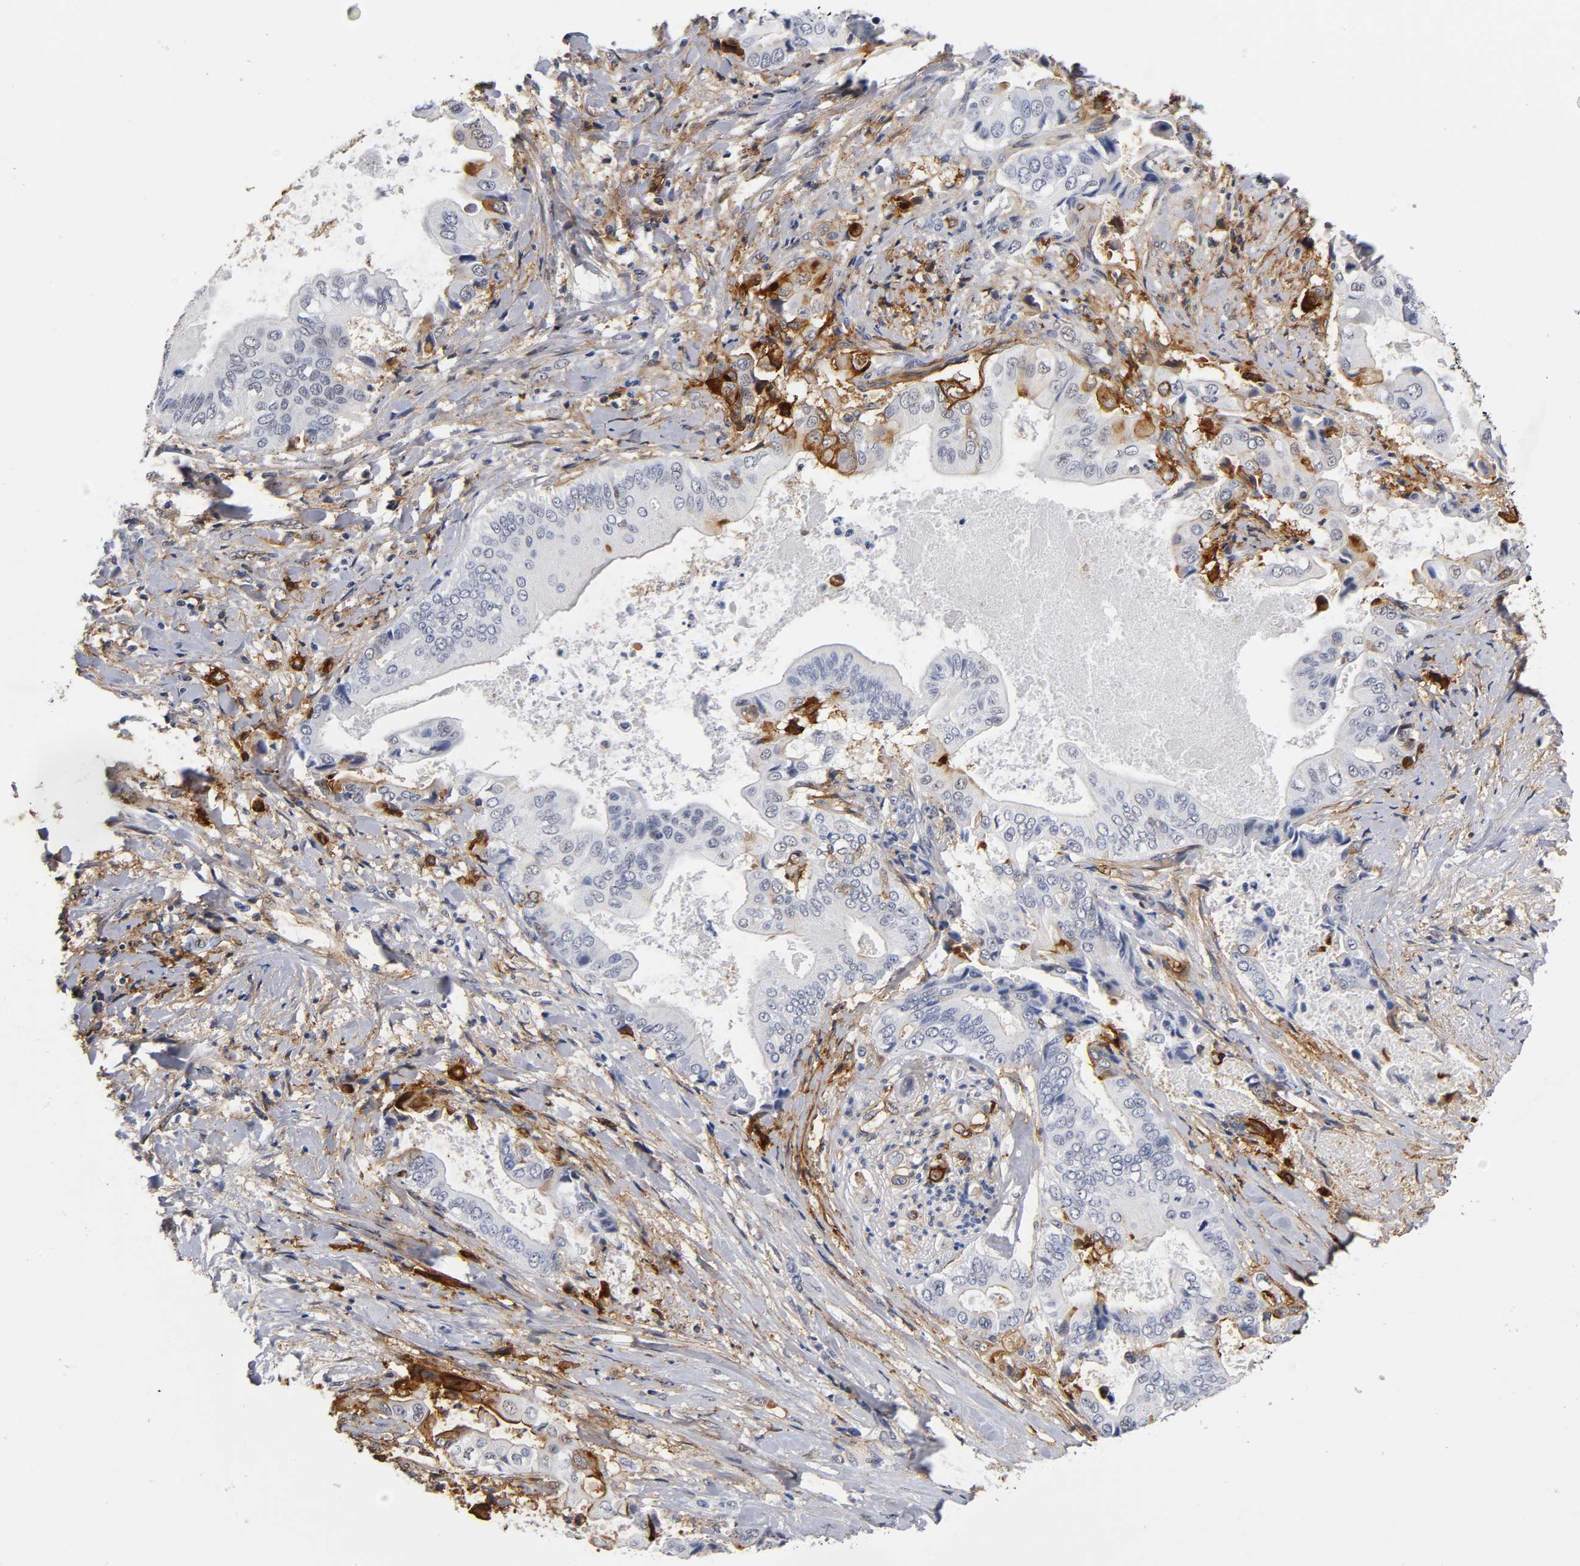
{"staining": {"intensity": "strong", "quantity": "<25%", "location": "cytoplasmic/membranous"}, "tissue": "liver cancer", "cell_type": "Tumor cells", "image_type": "cancer", "snomed": [{"axis": "morphology", "description": "Cholangiocarcinoma"}, {"axis": "topography", "description": "Liver"}], "caption": "Immunohistochemical staining of cholangiocarcinoma (liver) exhibits medium levels of strong cytoplasmic/membranous protein staining in about <25% of tumor cells. Using DAB (brown) and hematoxylin (blue) stains, captured at high magnification using brightfield microscopy.", "gene": "ICAM1", "patient": {"sex": "male", "age": 58}}